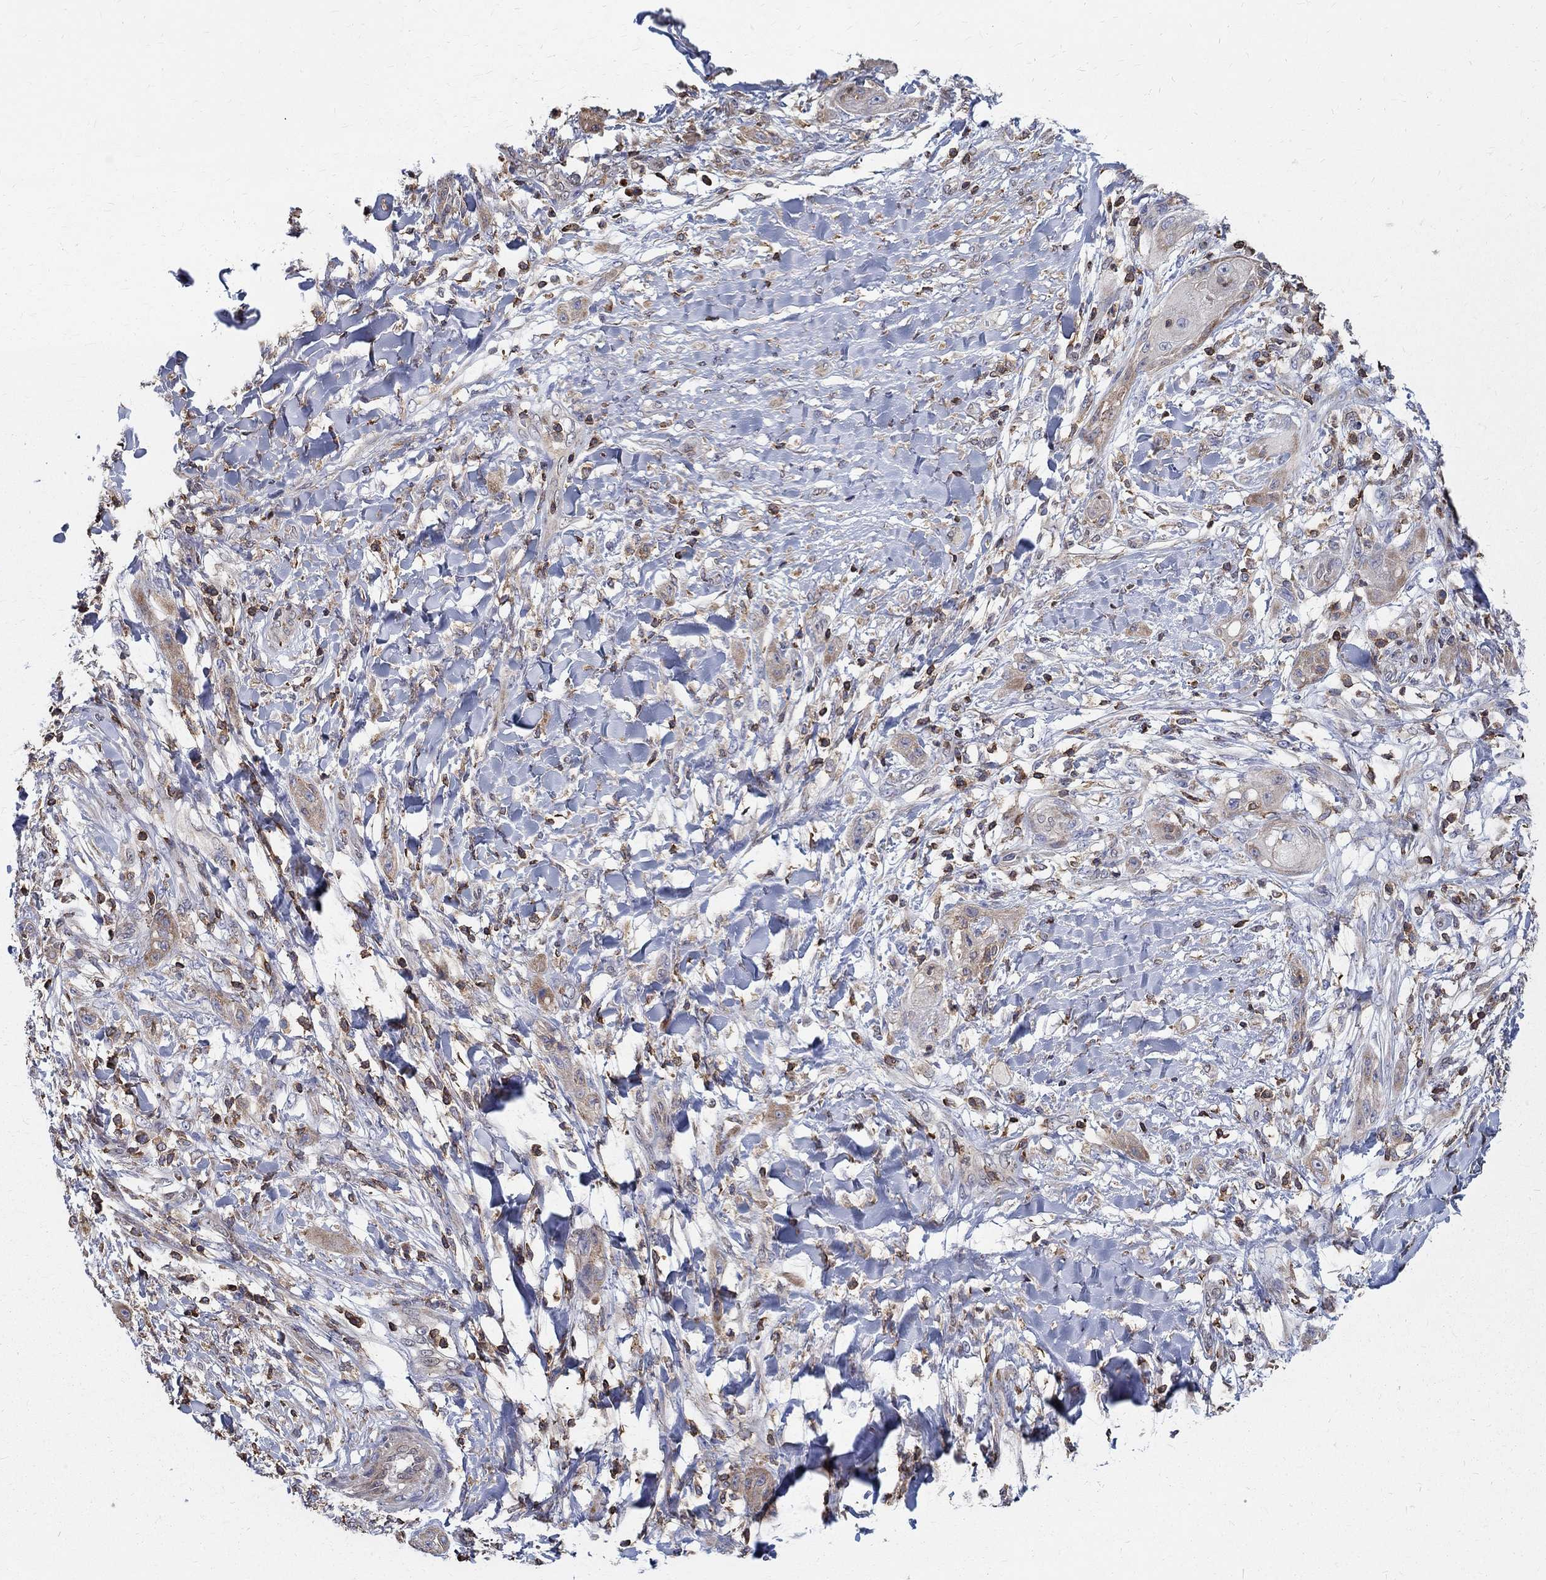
{"staining": {"intensity": "weak", "quantity": "25%-75%", "location": "cytoplasmic/membranous"}, "tissue": "skin cancer", "cell_type": "Tumor cells", "image_type": "cancer", "snomed": [{"axis": "morphology", "description": "Squamous cell carcinoma, NOS"}, {"axis": "topography", "description": "Skin"}], "caption": "High-power microscopy captured an IHC histopathology image of squamous cell carcinoma (skin), revealing weak cytoplasmic/membranous expression in about 25%-75% of tumor cells.", "gene": "AGAP2", "patient": {"sex": "male", "age": 62}}